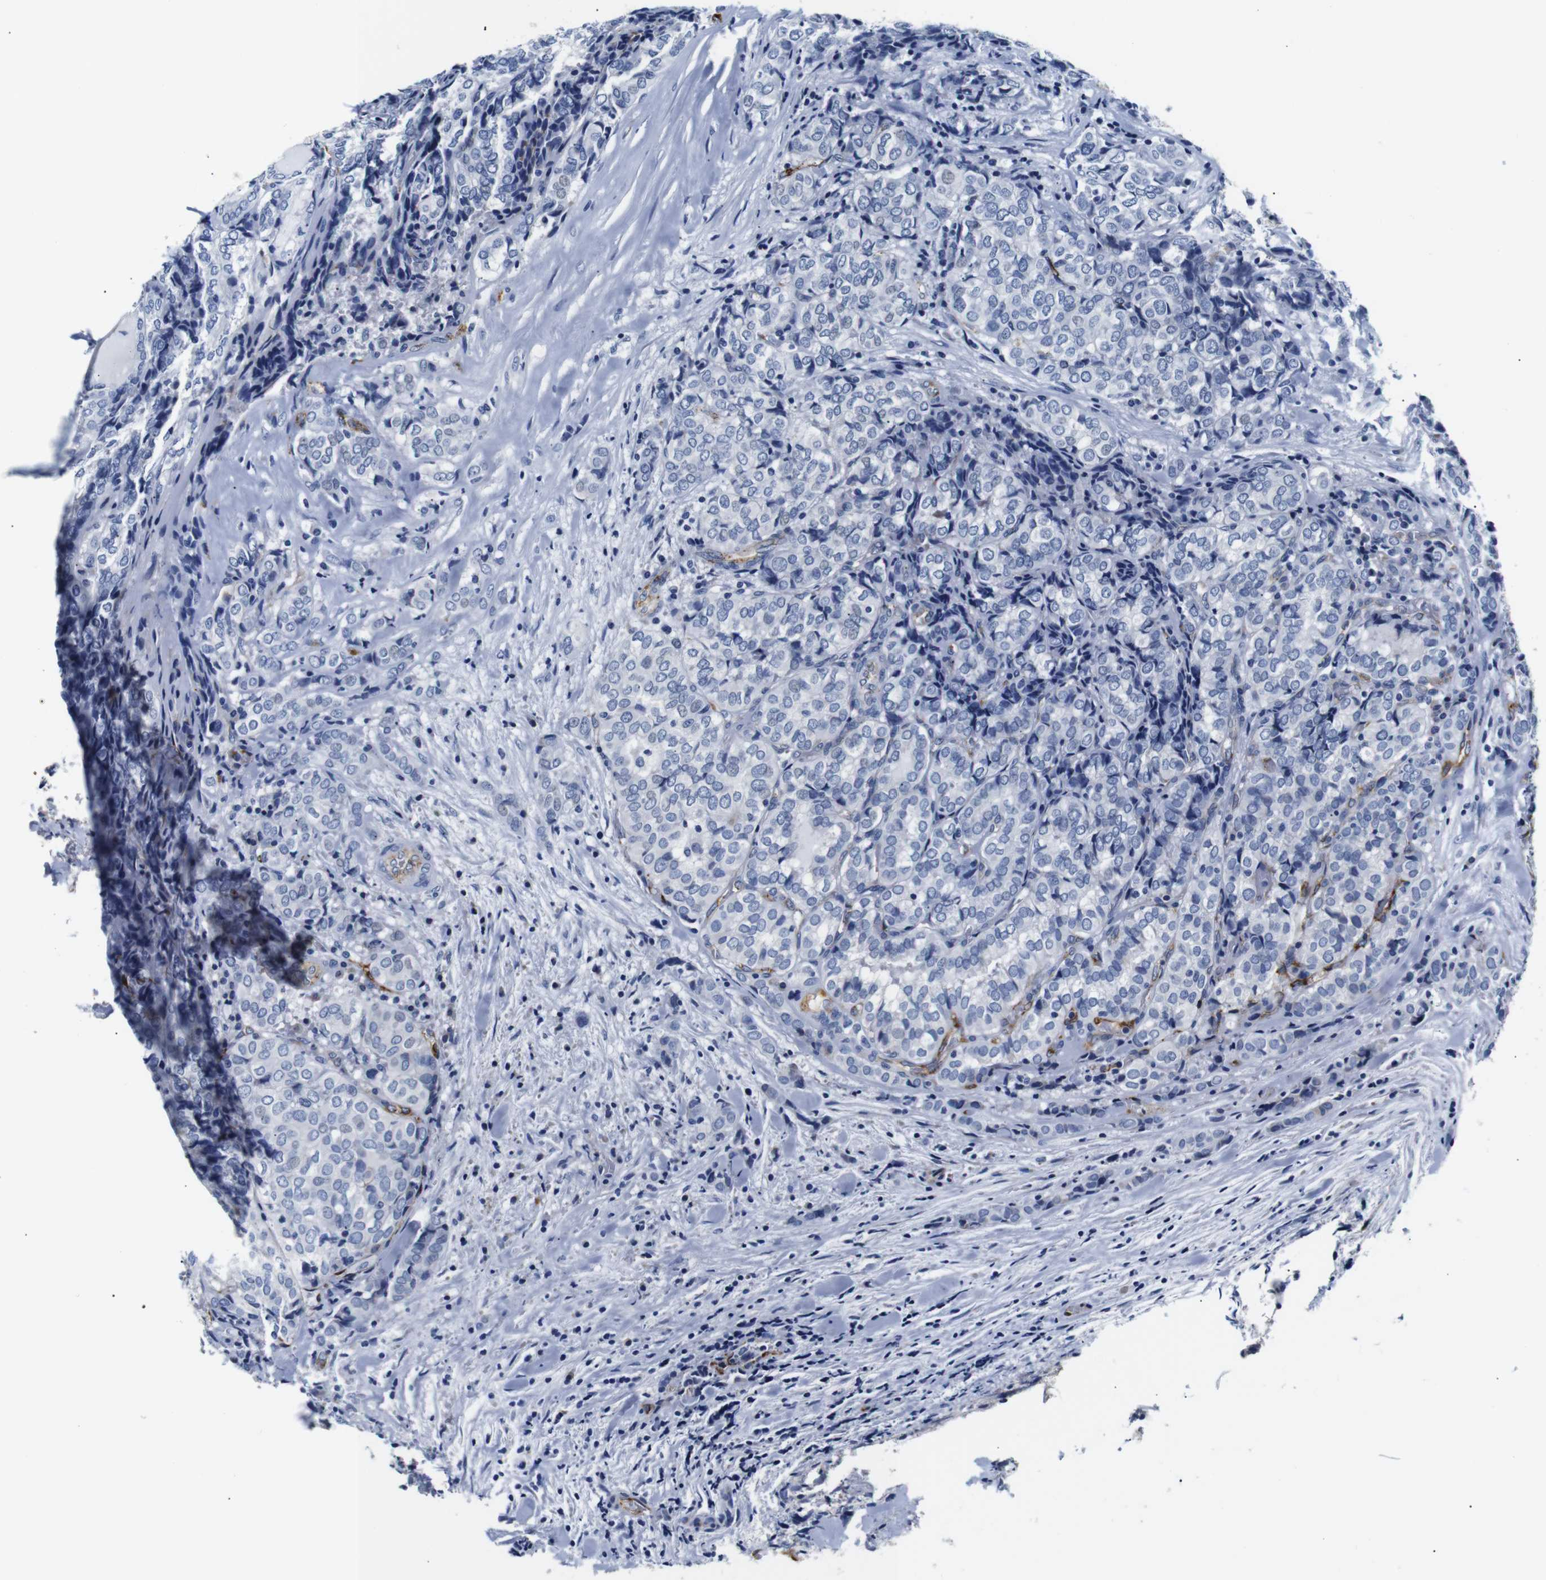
{"staining": {"intensity": "negative", "quantity": "none", "location": "none"}, "tissue": "thyroid cancer", "cell_type": "Tumor cells", "image_type": "cancer", "snomed": [{"axis": "morphology", "description": "Normal tissue, NOS"}, {"axis": "morphology", "description": "Papillary adenocarcinoma, NOS"}, {"axis": "topography", "description": "Thyroid gland"}], "caption": "IHC of thyroid papillary adenocarcinoma demonstrates no positivity in tumor cells.", "gene": "MUC4", "patient": {"sex": "female", "age": 30}}